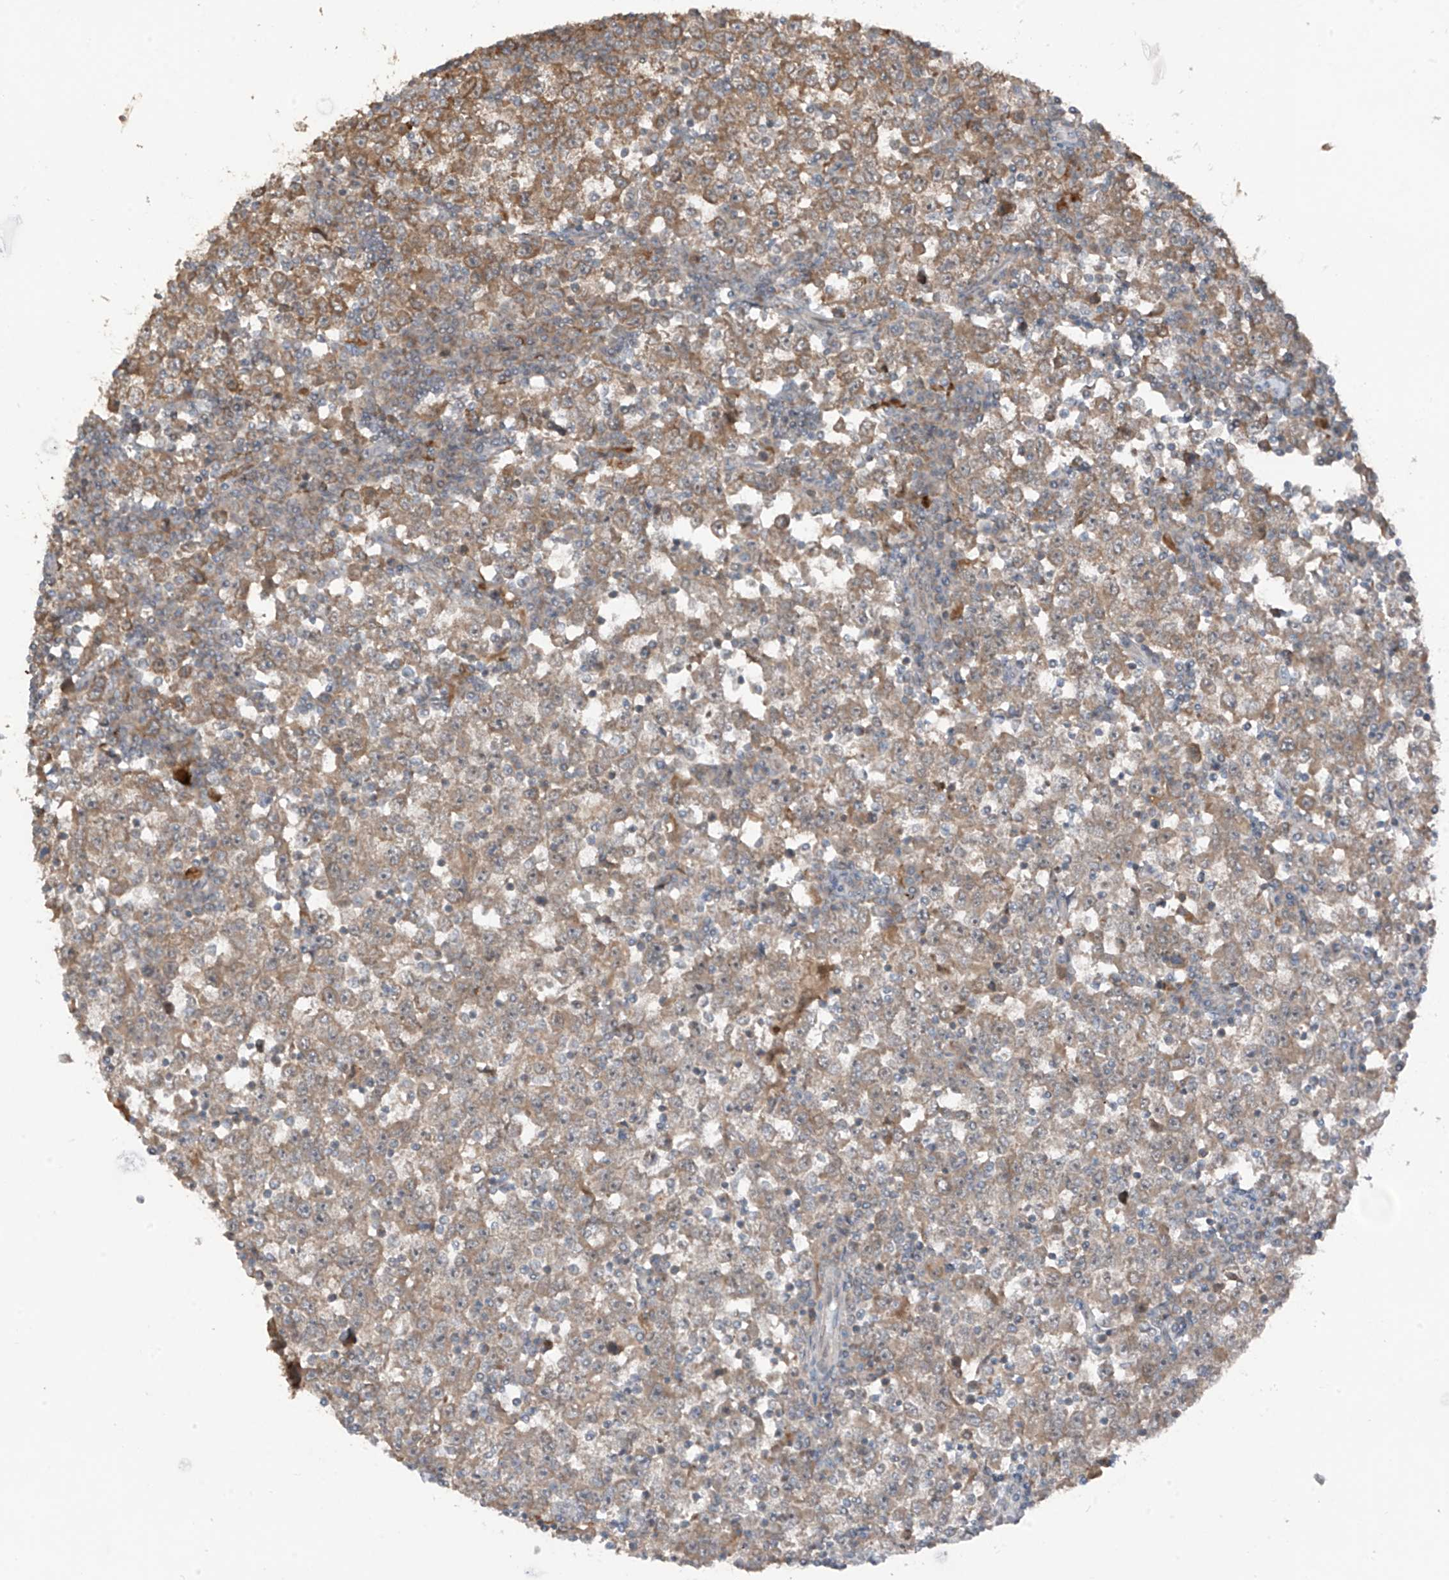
{"staining": {"intensity": "moderate", "quantity": ">75%", "location": "cytoplasmic/membranous"}, "tissue": "testis cancer", "cell_type": "Tumor cells", "image_type": "cancer", "snomed": [{"axis": "morphology", "description": "Seminoma, NOS"}, {"axis": "topography", "description": "Testis"}], "caption": "High-magnification brightfield microscopy of testis cancer (seminoma) stained with DAB (3,3'-diaminobenzidine) (brown) and counterstained with hematoxylin (blue). tumor cells exhibit moderate cytoplasmic/membranous expression is appreciated in approximately>75% of cells. (Stains: DAB (3,3'-diaminobenzidine) in brown, nuclei in blue, Microscopy: brightfield microscopy at high magnification).", "gene": "TXNDC9", "patient": {"sex": "male", "age": 65}}